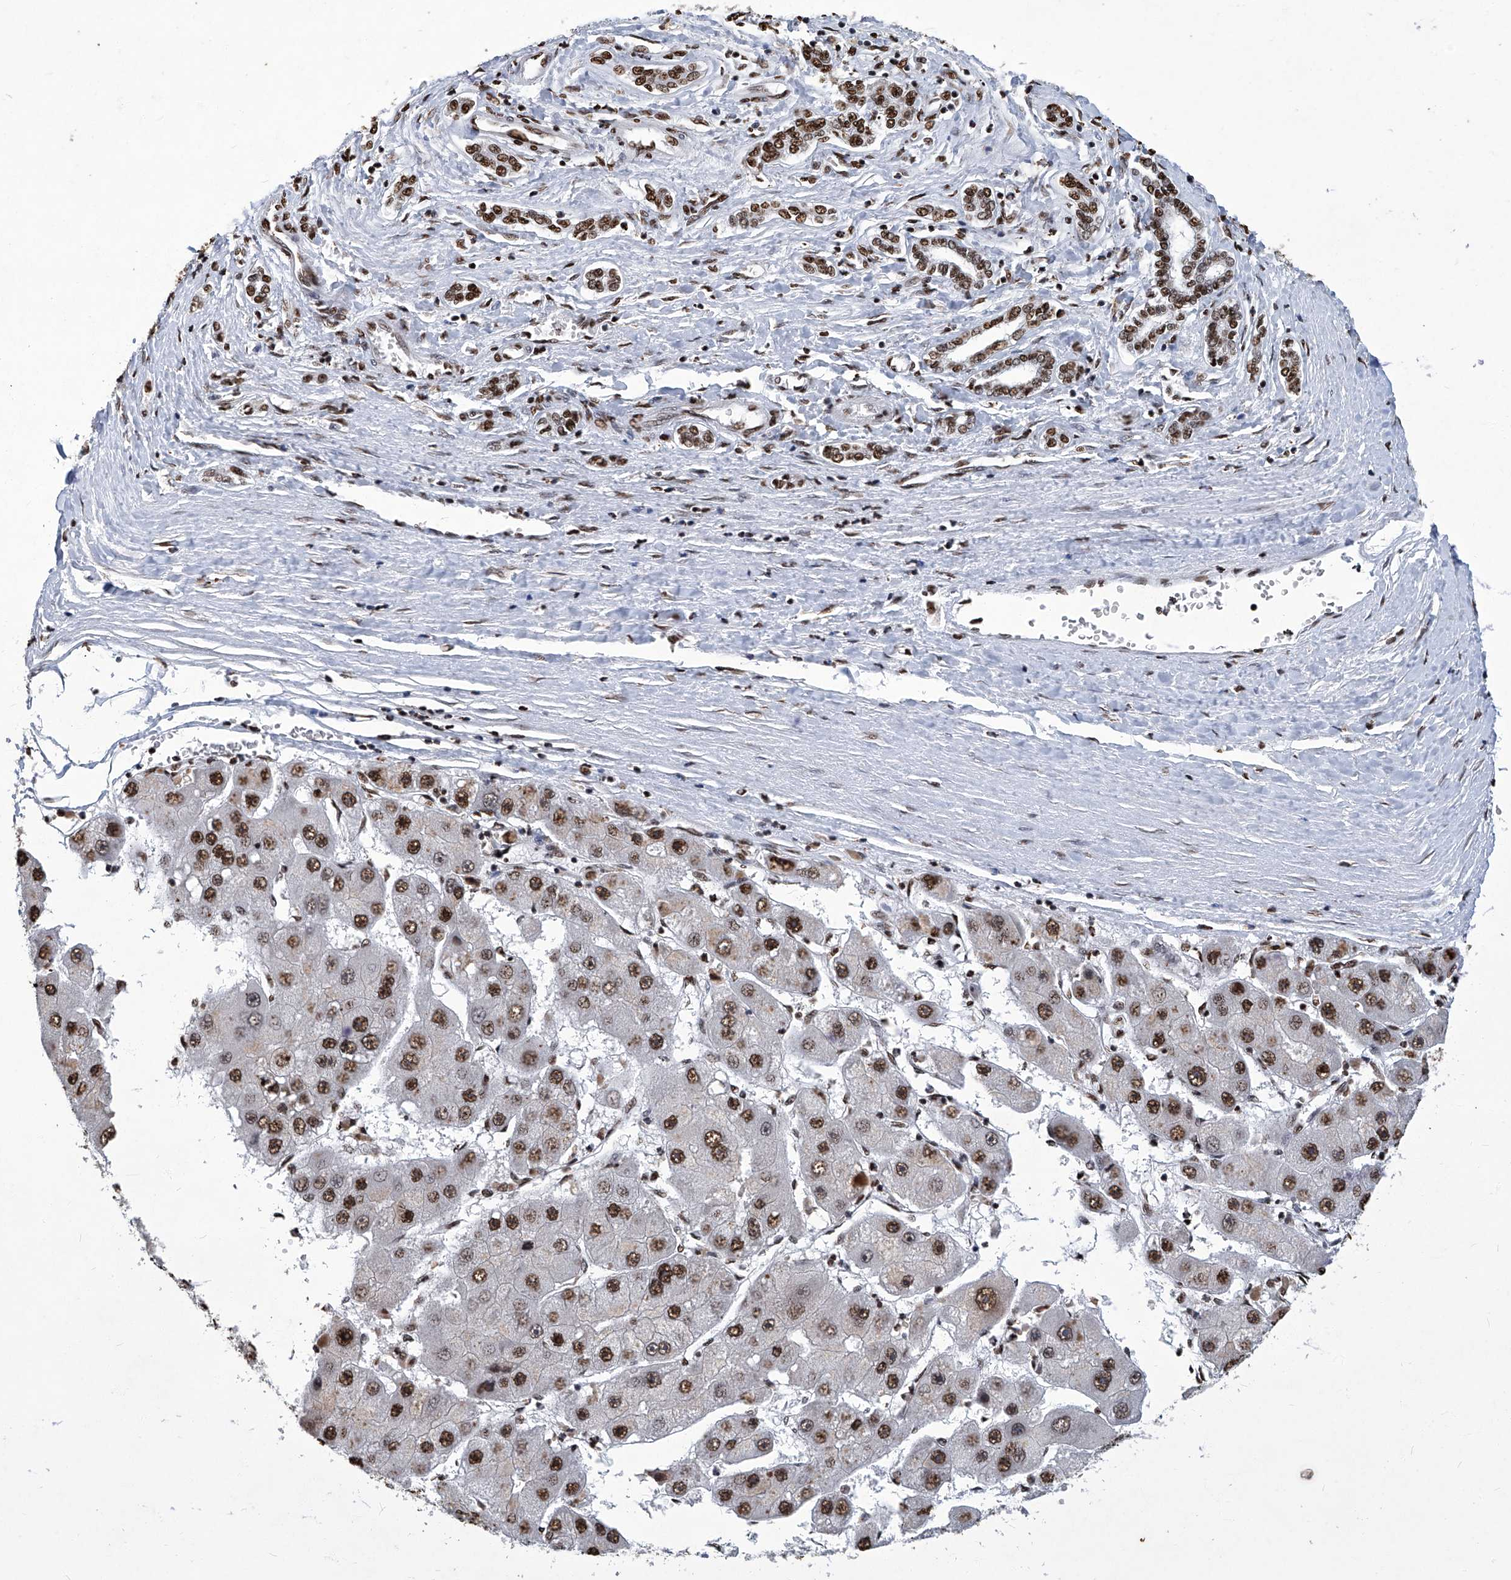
{"staining": {"intensity": "strong", "quantity": ">75%", "location": "nuclear"}, "tissue": "liver cancer", "cell_type": "Tumor cells", "image_type": "cancer", "snomed": [{"axis": "morphology", "description": "Carcinoma, Hepatocellular, NOS"}, {"axis": "topography", "description": "Liver"}], "caption": "Brown immunohistochemical staining in hepatocellular carcinoma (liver) exhibits strong nuclear staining in about >75% of tumor cells.", "gene": "HBP1", "patient": {"sex": "female", "age": 61}}